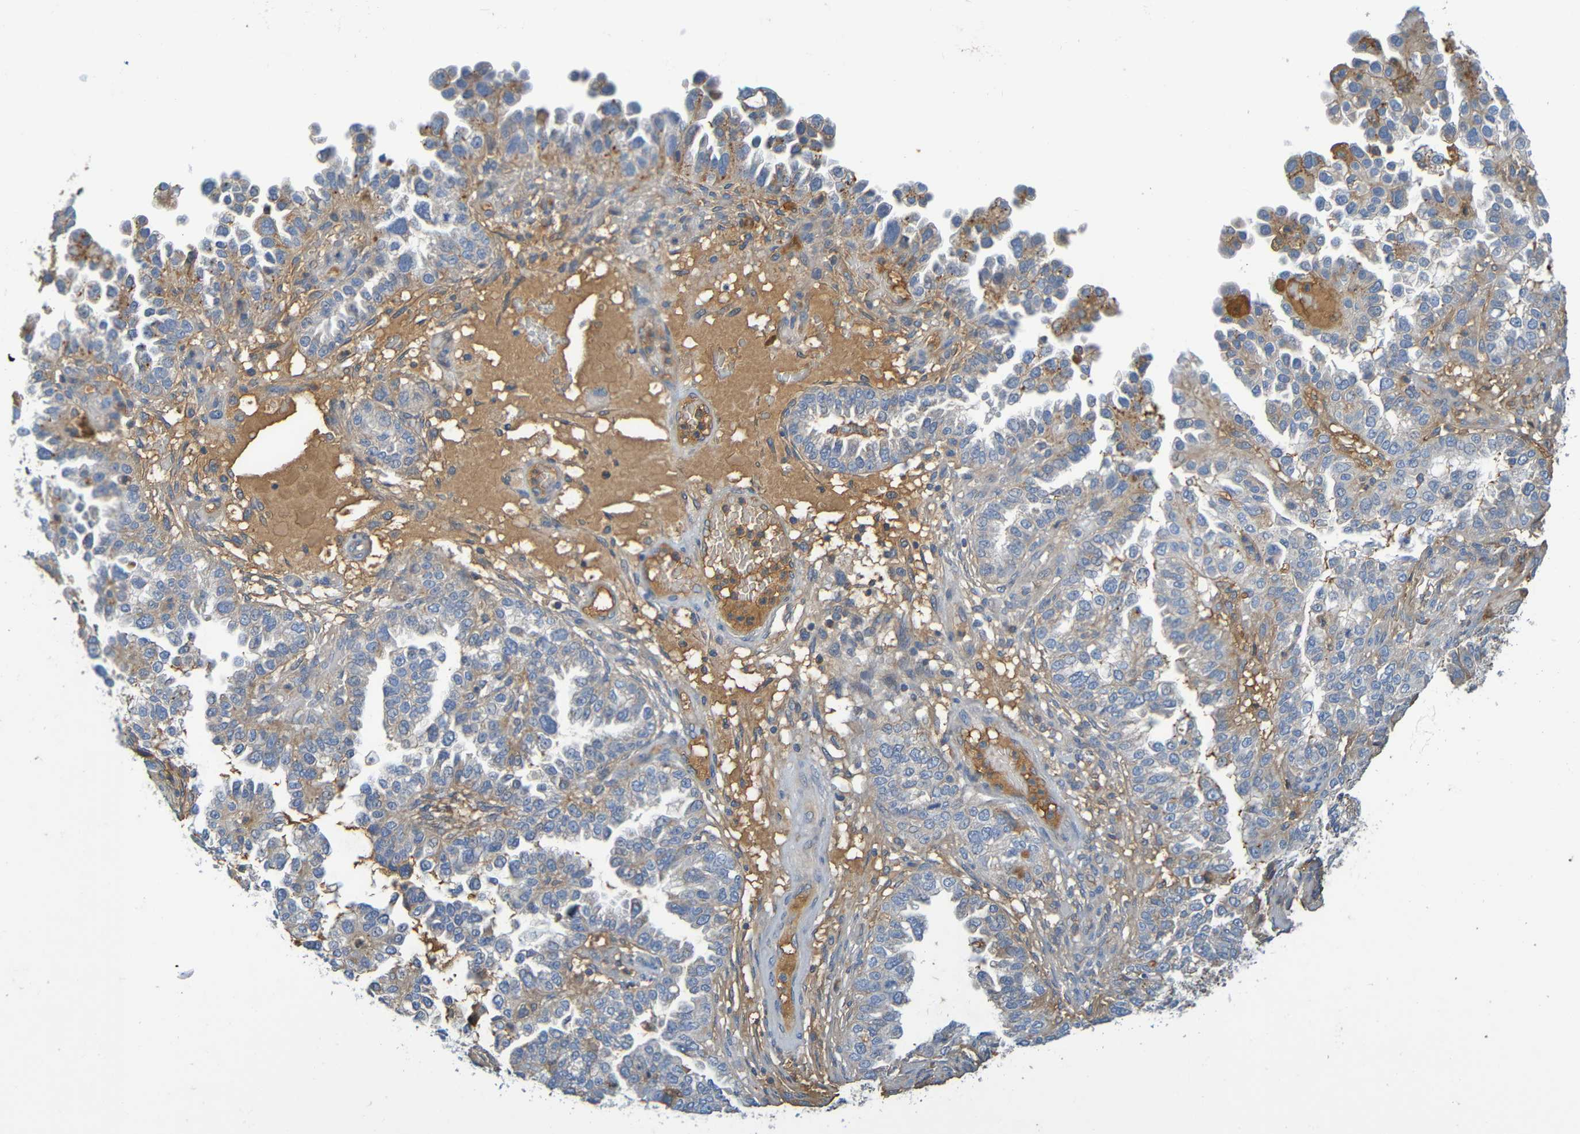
{"staining": {"intensity": "weak", "quantity": "<25%", "location": "cytoplasmic/membranous"}, "tissue": "endometrial cancer", "cell_type": "Tumor cells", "image_type": "cancer", "snomed": [{"axis": "morphology", "description": "Adenocarcinoma, NOS"}, {"axis": "topography", "description": "Endometrium"}], "caption": "Immunohistochemistry image of human endometrial cancer stained for a protein (brown), which demonstrates no positivity in tumor cells.", "gene": "C1QA", "patient": {"sex": "female", "age": 85}}